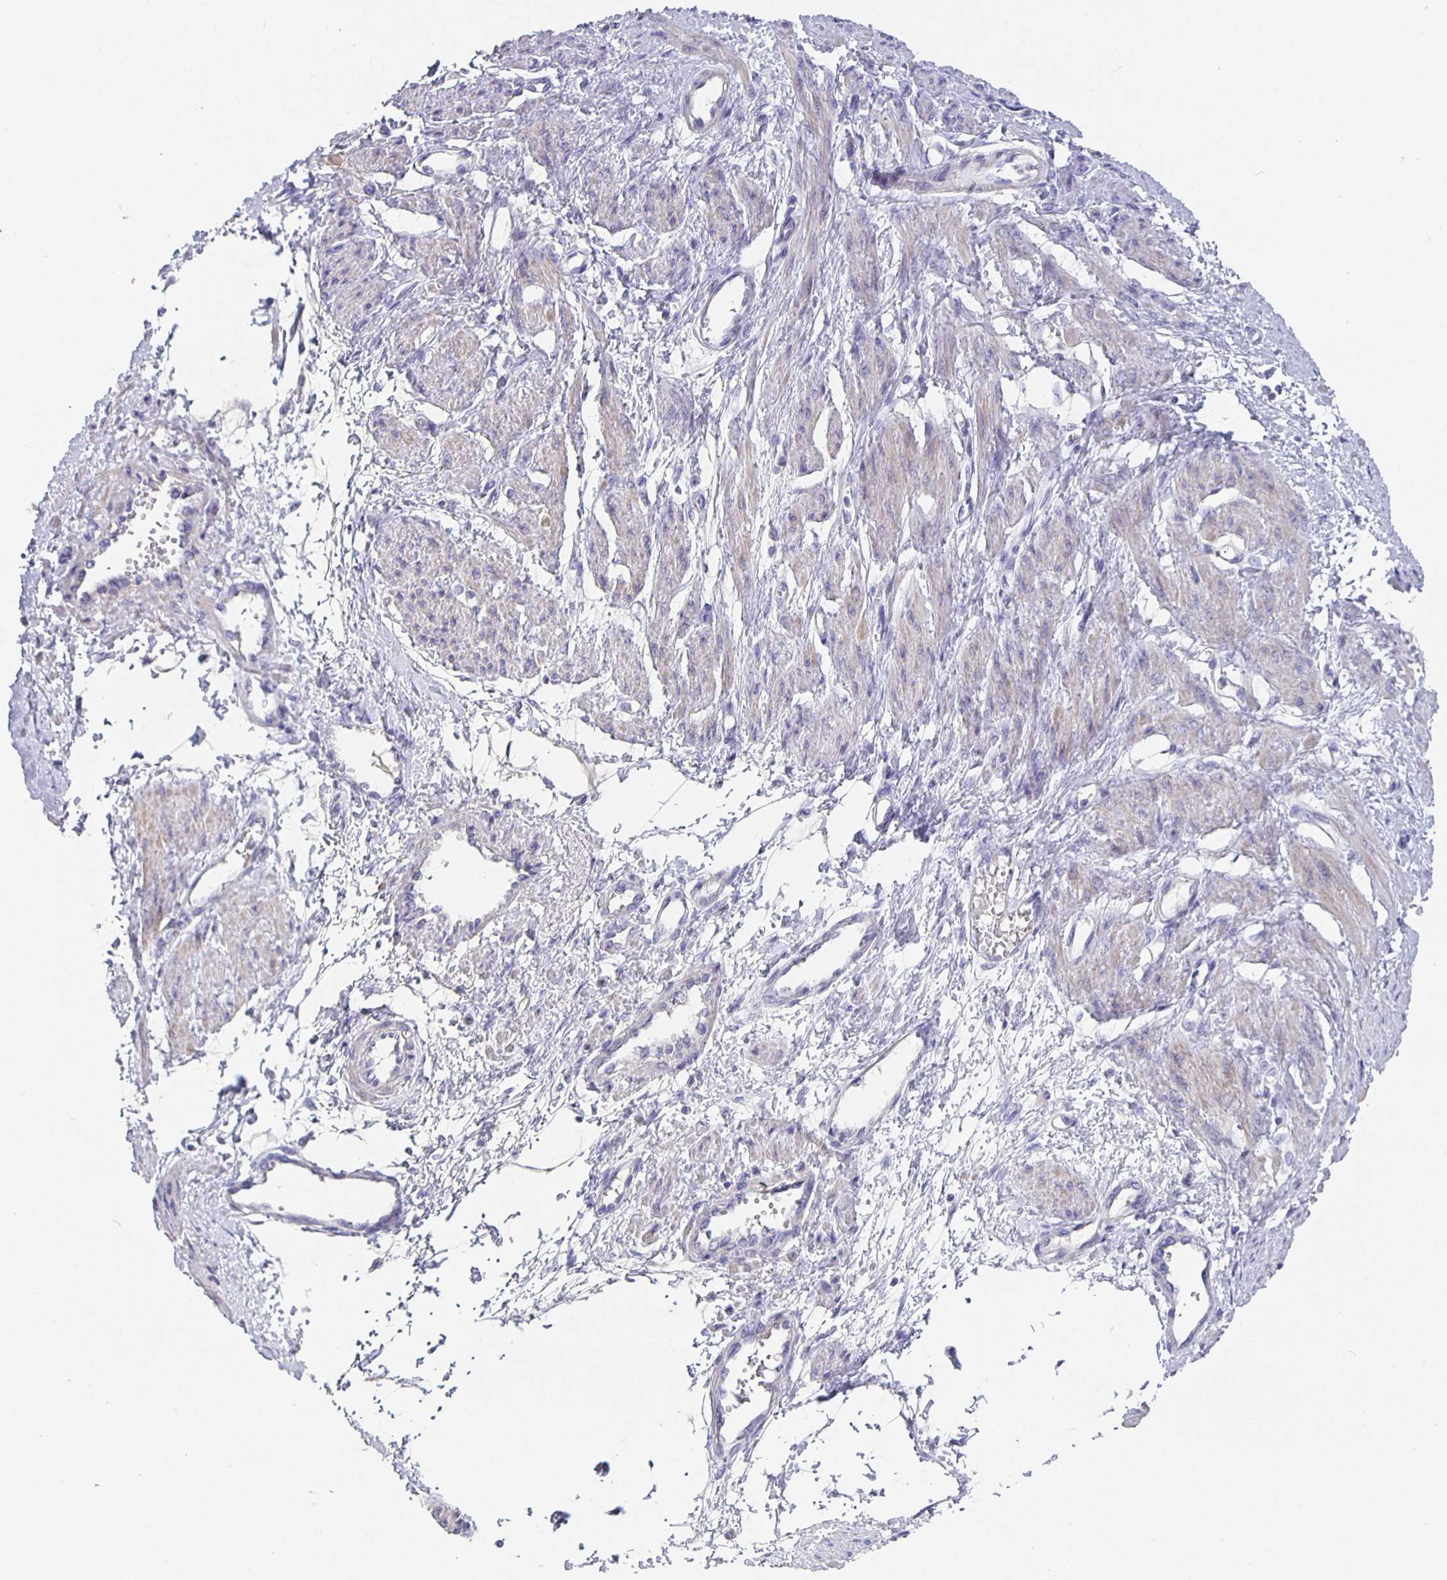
{"staining": {"intensity": "weak", "quantity": "<25%", "location": "cytoplasmic/membranous"}, "tissue": "smooth muscle", "cell_type": "Smooth muscle cells", "image_type": "normal", "snomed": [{"axis": "morphology", "description": "Normal tissue, NOS"}, {"axis": "topography", "description": "Smooth muscle"}, {"axis": "topography", "description": "Uterus"}], "caption": "The immunohistochemistry (IHC) photomicrograph has no significant positivity in smooth muscle cells of smooth muscle. The staining was performed using DAB (3,3'-diaminobenzidine) to visualize the protein expression in brown, while the nuclei were stained in blue with hematoxylin (Magnification: 20x).", "gene": "CFAP74", "patient": {"sex": "female", "age": 39}}